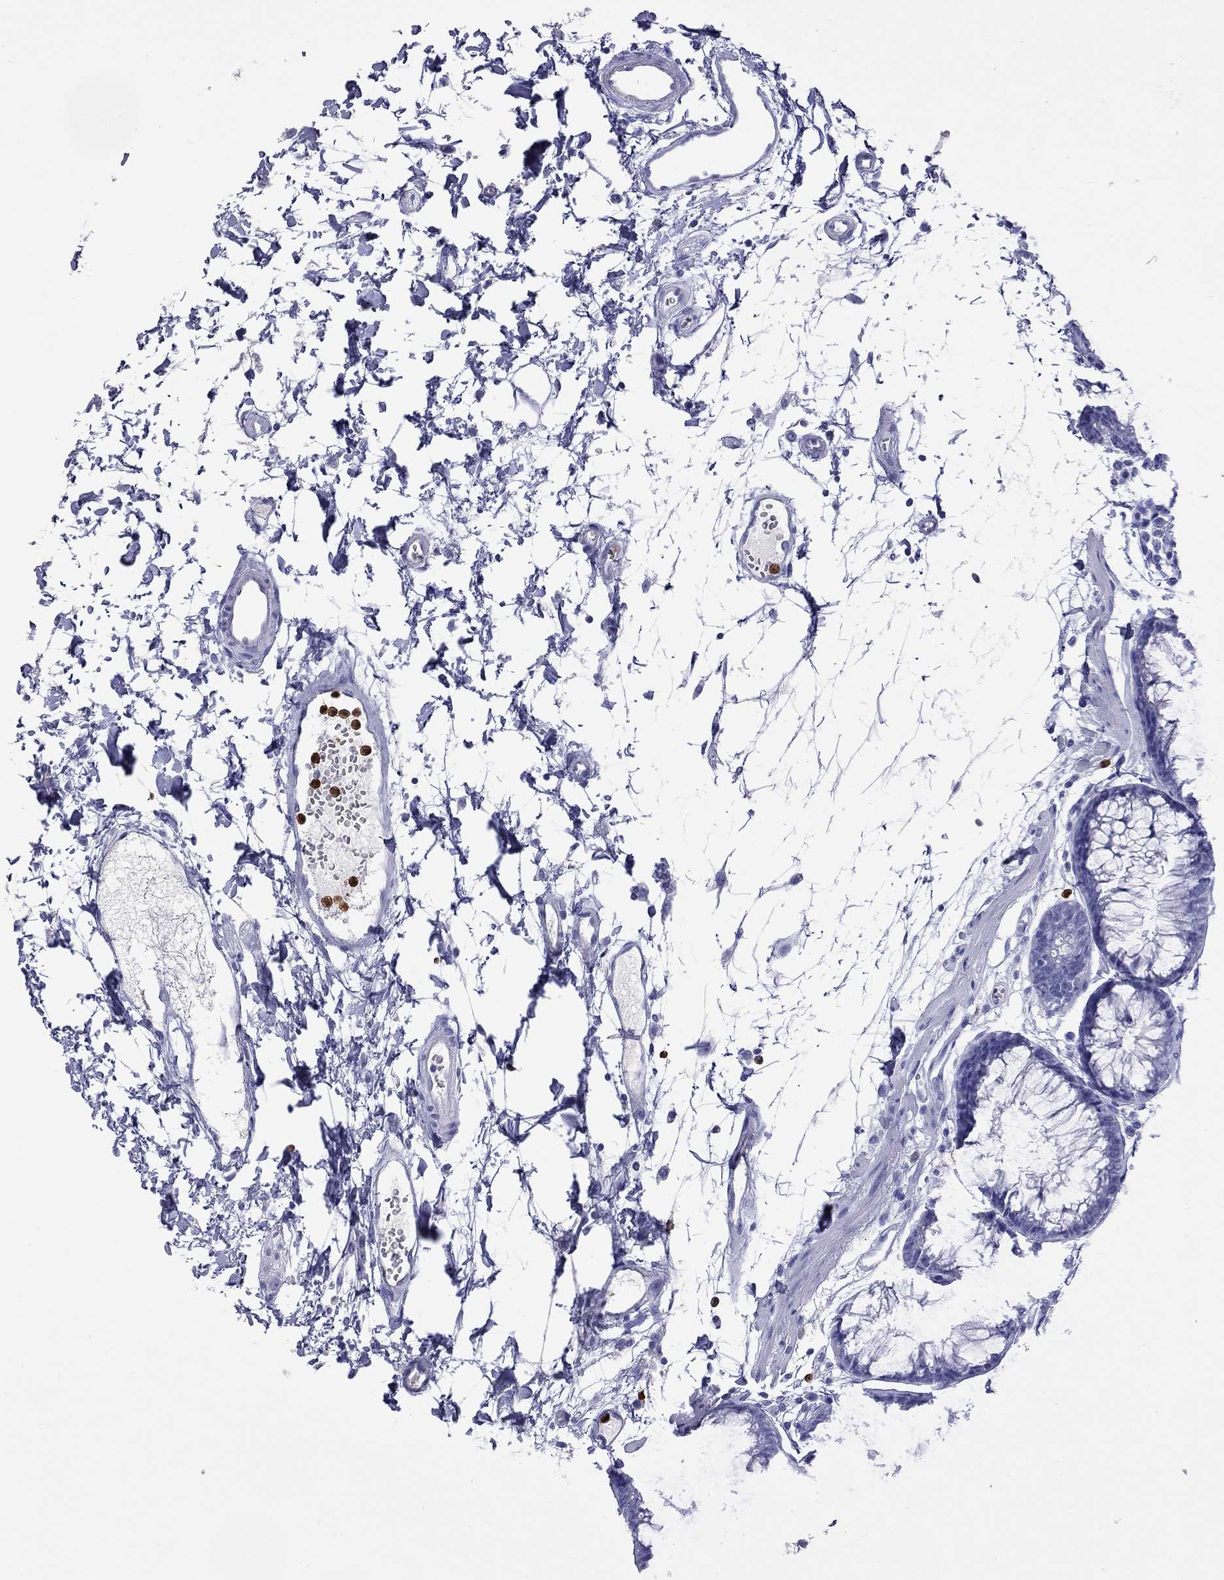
{"staining": {"intensity": "negative", "quantity": "none", "location": "none"}, "tissue": "colon", "cell_type": "Endothelial cells", "image_type": "normal", "snomed": [{"axis": "morphology", "description": "Normal tissue, NOS"}, {"axis": "morphology", "description": "Adenocarcinoma, NOS"}, {"axis": "topography", "description": "Colon"}], "caption": "A high-resolution photomicrograph shows immunohistochemistry (IHC) staining of benign colon, which reveals no significant expression in endothelial cells.", "gene": "SLAMF1", "patient": {"sex": "male", "age": 65}}